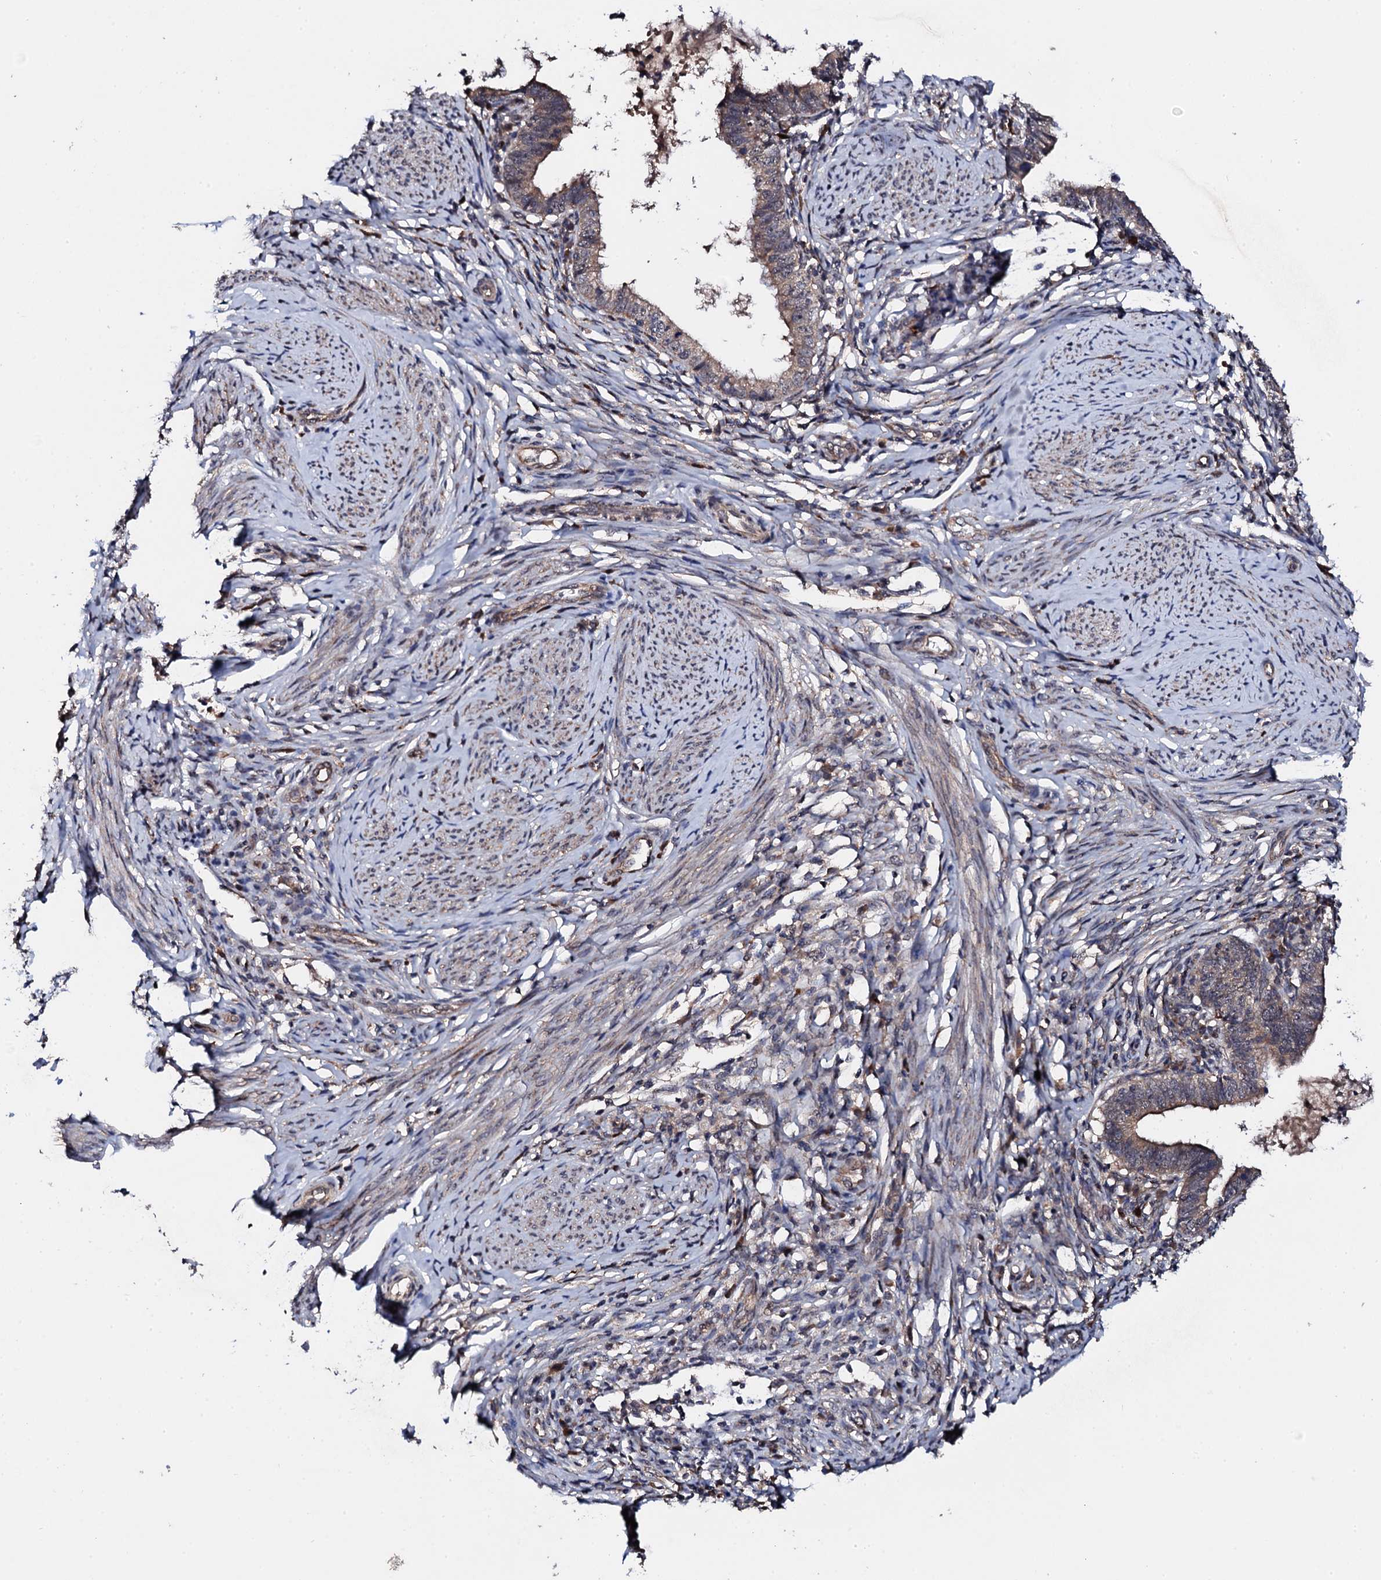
{"staining": {"intensity": "moderate", "quantity": ">75%", "location": "cytoplasmic/membranous"}, "tissue": "cervical cancer", "cell_type": "Tumor cells", "image_type": "cancer", "snomed": [{"axis": "morphology", "description": "Adenocarcinoma, NOS"}, {"axis": "topography", "description": "Cervix"}], "caption": "A high-resolution photomicrograph shows IHC staining of cervical cancer (adenocarcinoma), which reveals moderate cytoplasmic/membranous staining in about >75% of tumor cells. (DAB (3,3'-diaminobenzidine) = brown stain, brightfield microscopy at high magnification).", "gene": "IP6K1", "patient": {"sex": "female", "age": 36}}